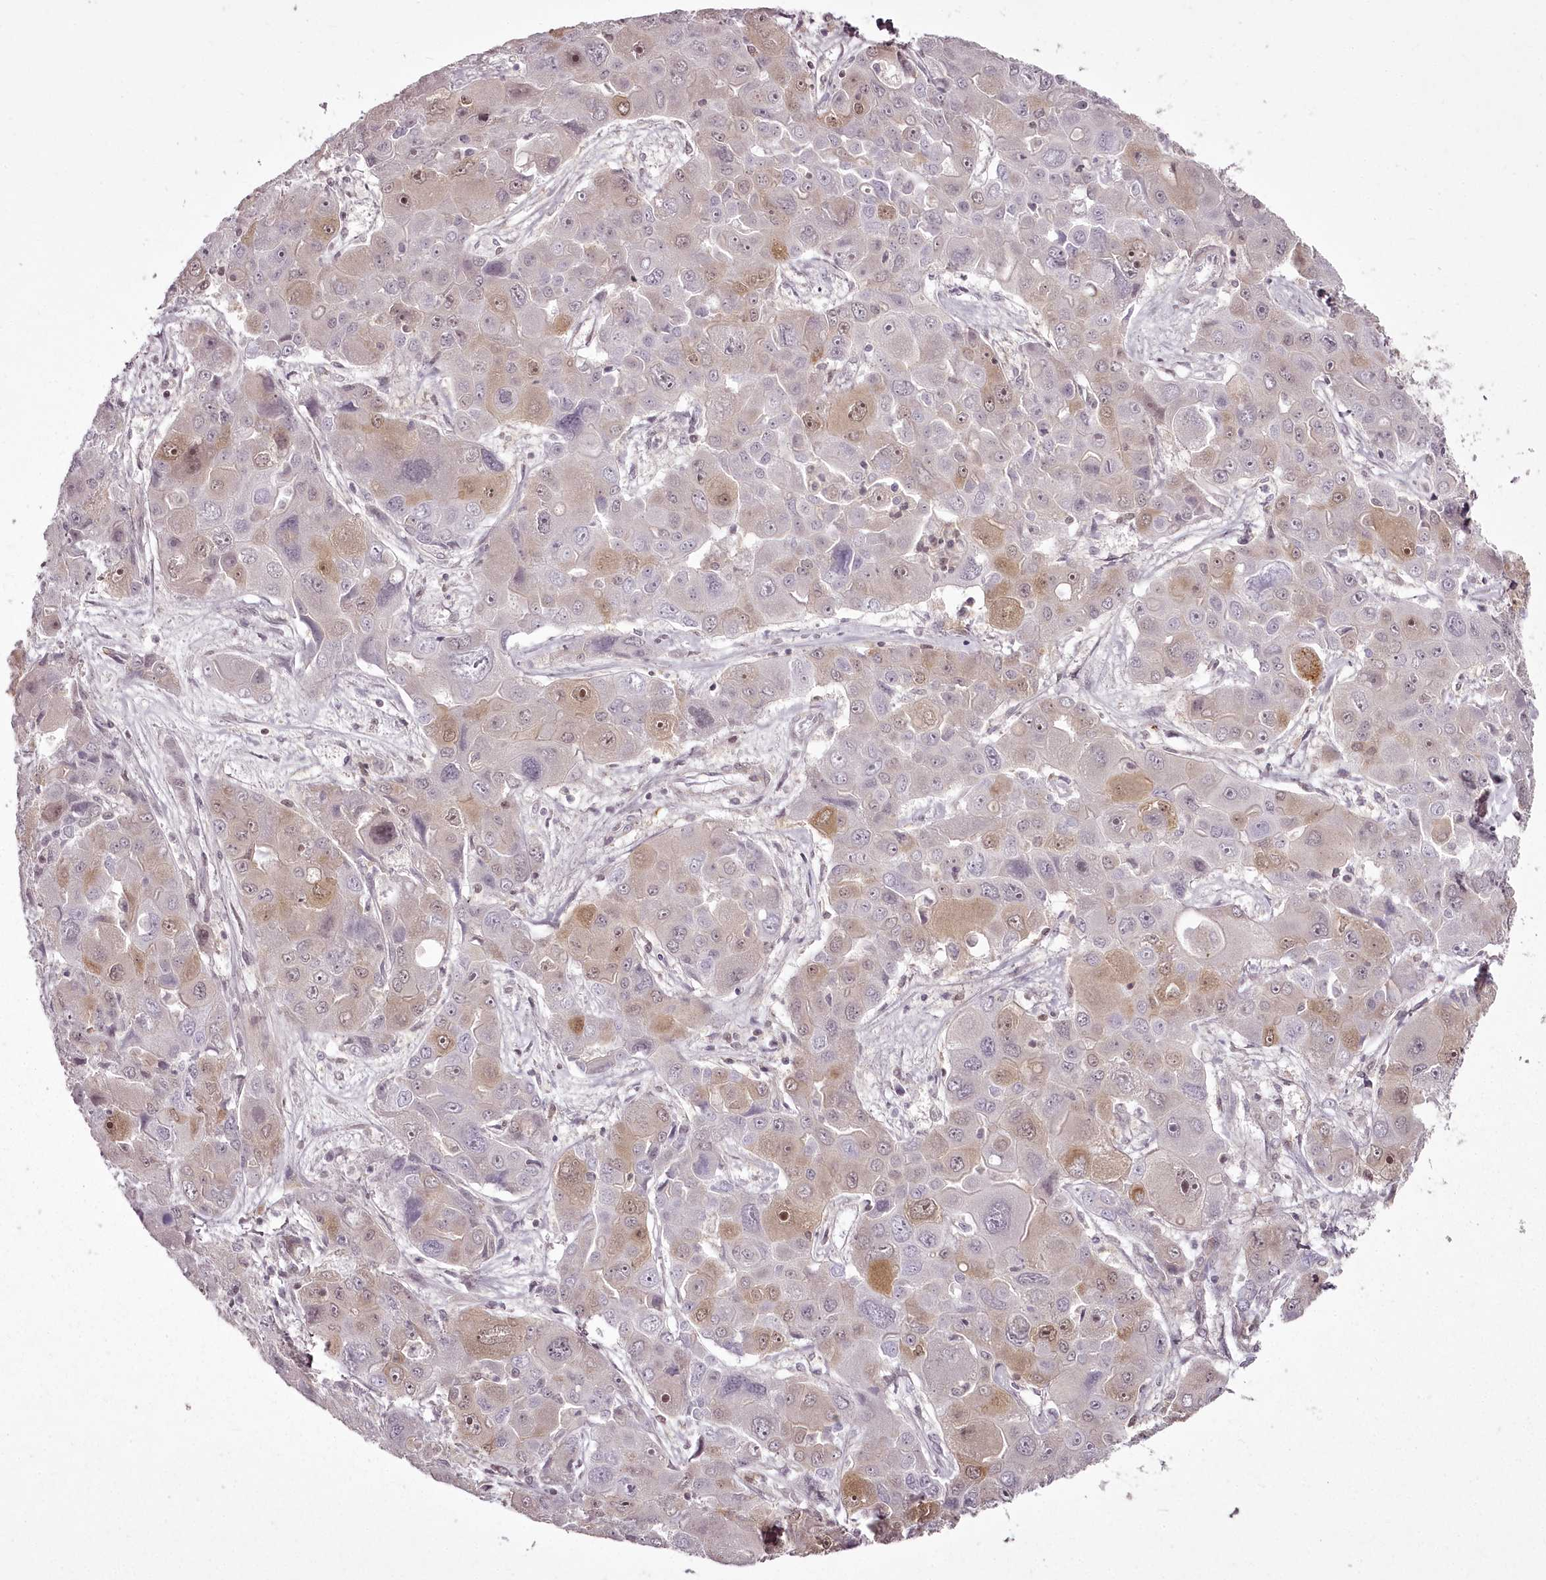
{"staining": {"intensity": "moderate", "quantity": "<25%", "location": "cytoplasmic/membranous,nuclear"}, "tissue": "liver cancer", "cell_type": "Tumor cells", "image_type": "cancer", "snomed": [{"axis": "morphology", "description": "Cholangiocarcinoma"}, {"axis": "topography", "description": "Liver"}], "caption": "Immunohistochemistry of human liver cancer (cholangiocarcinoma) exhibits low levels of moderate cytoplasmic/membranous and nuclear expression in about <25% of tumor cells. Using DAB (brown) and hematoxylin (blue) stains, captured at high magnification using brightfield microscopy.", "gene": "CHCHD2", "patient": {"sex": "male", "age": 67}}